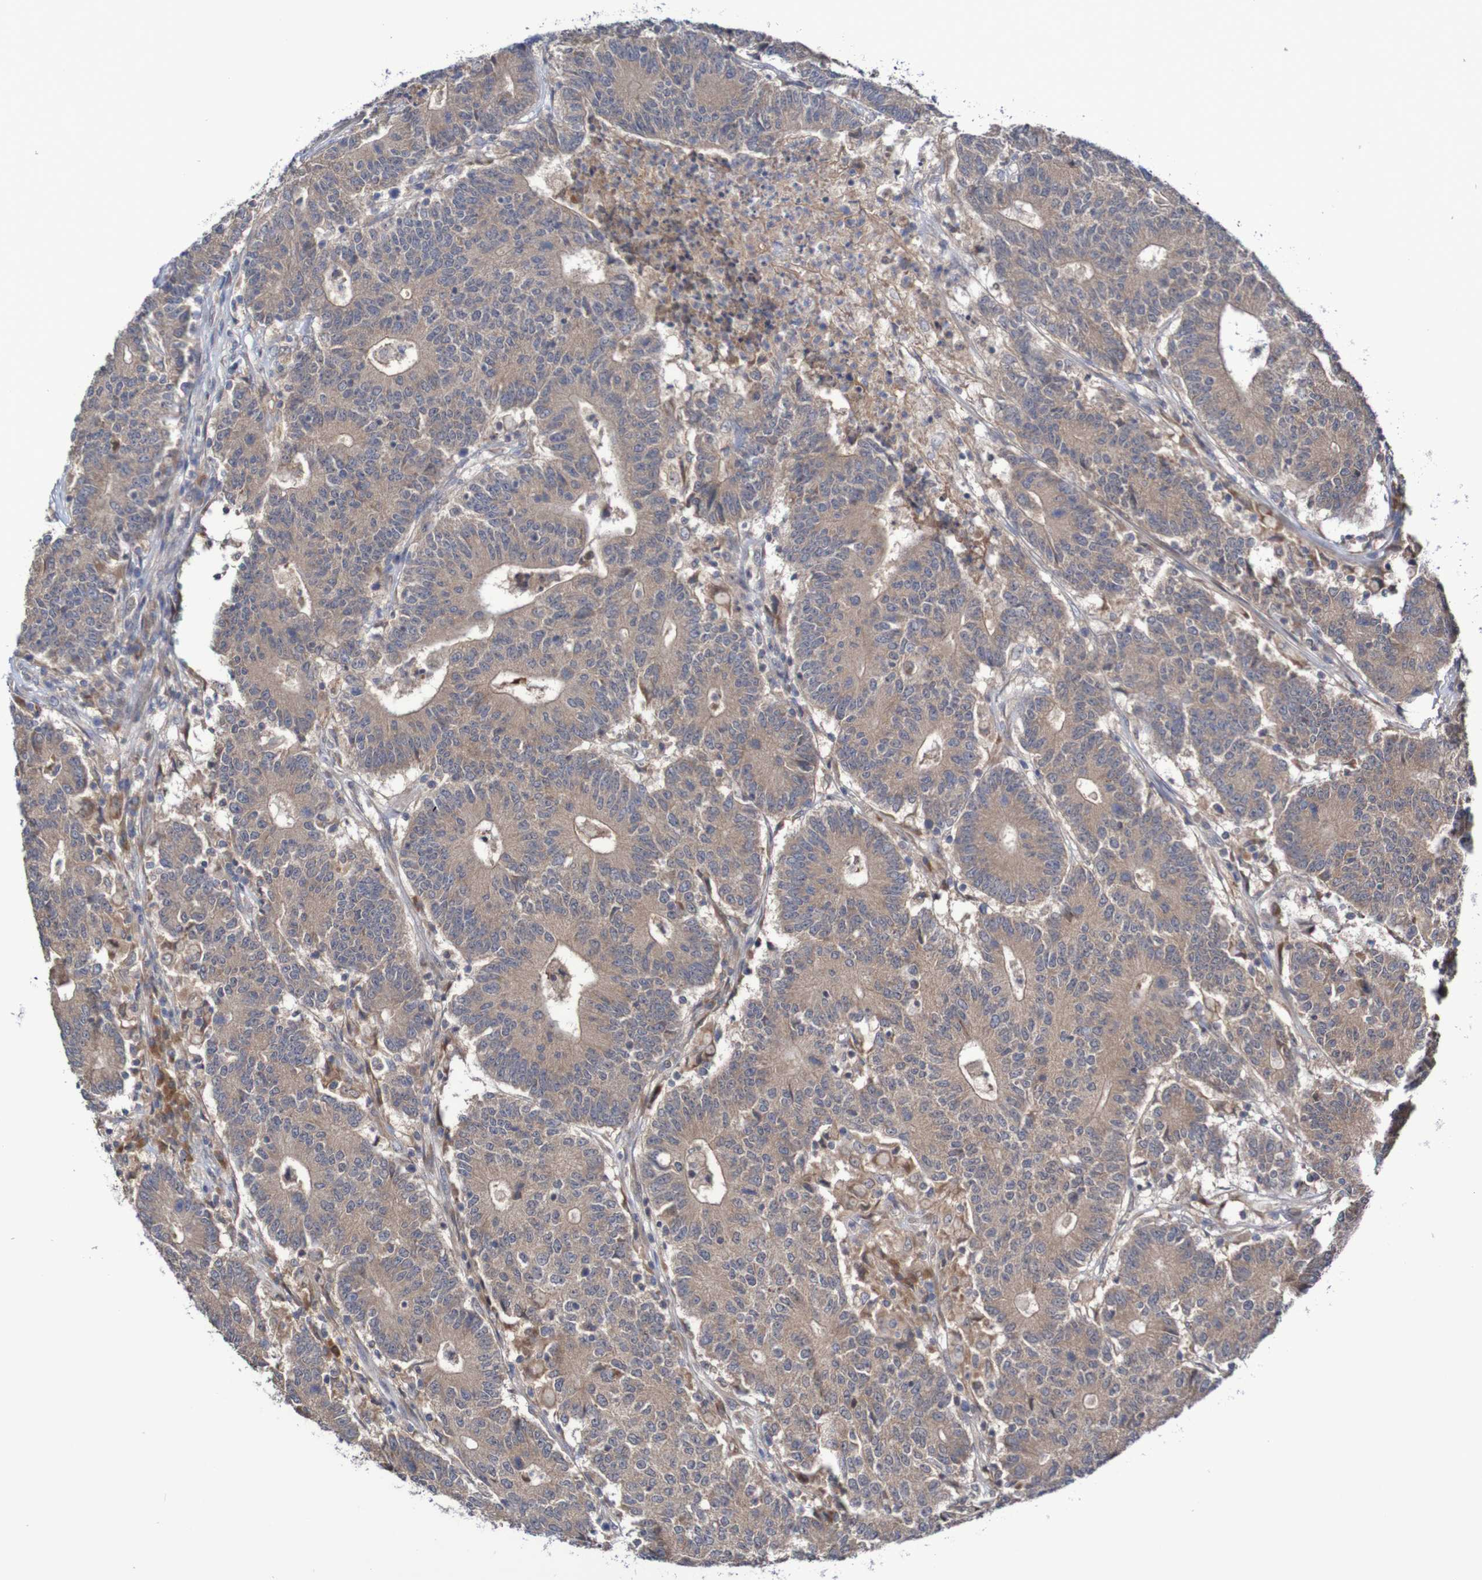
{"staining": {"intensity": "weak", "quantity": ">75%", "location": "cytoplasmic/membranous"}, "tissue": "colorectal cancer", "cell_type": "Tumor cells", "image_type": "cancer", "snomed": [{"axis": "morphology", "description": "Normal tissue, NOS"}, {"axis": "morphology", "description": "Adenocarcinoma, NOS"}, {"axis": "topography", "description": "Colon"}], "caption": "Colorectal cancer stained for a protein demonstrates weak cytoplasmic/membranous positivity in tumor cells.", "gene": "PHPT1", "patient": {"sex": "female", "age": 75}}